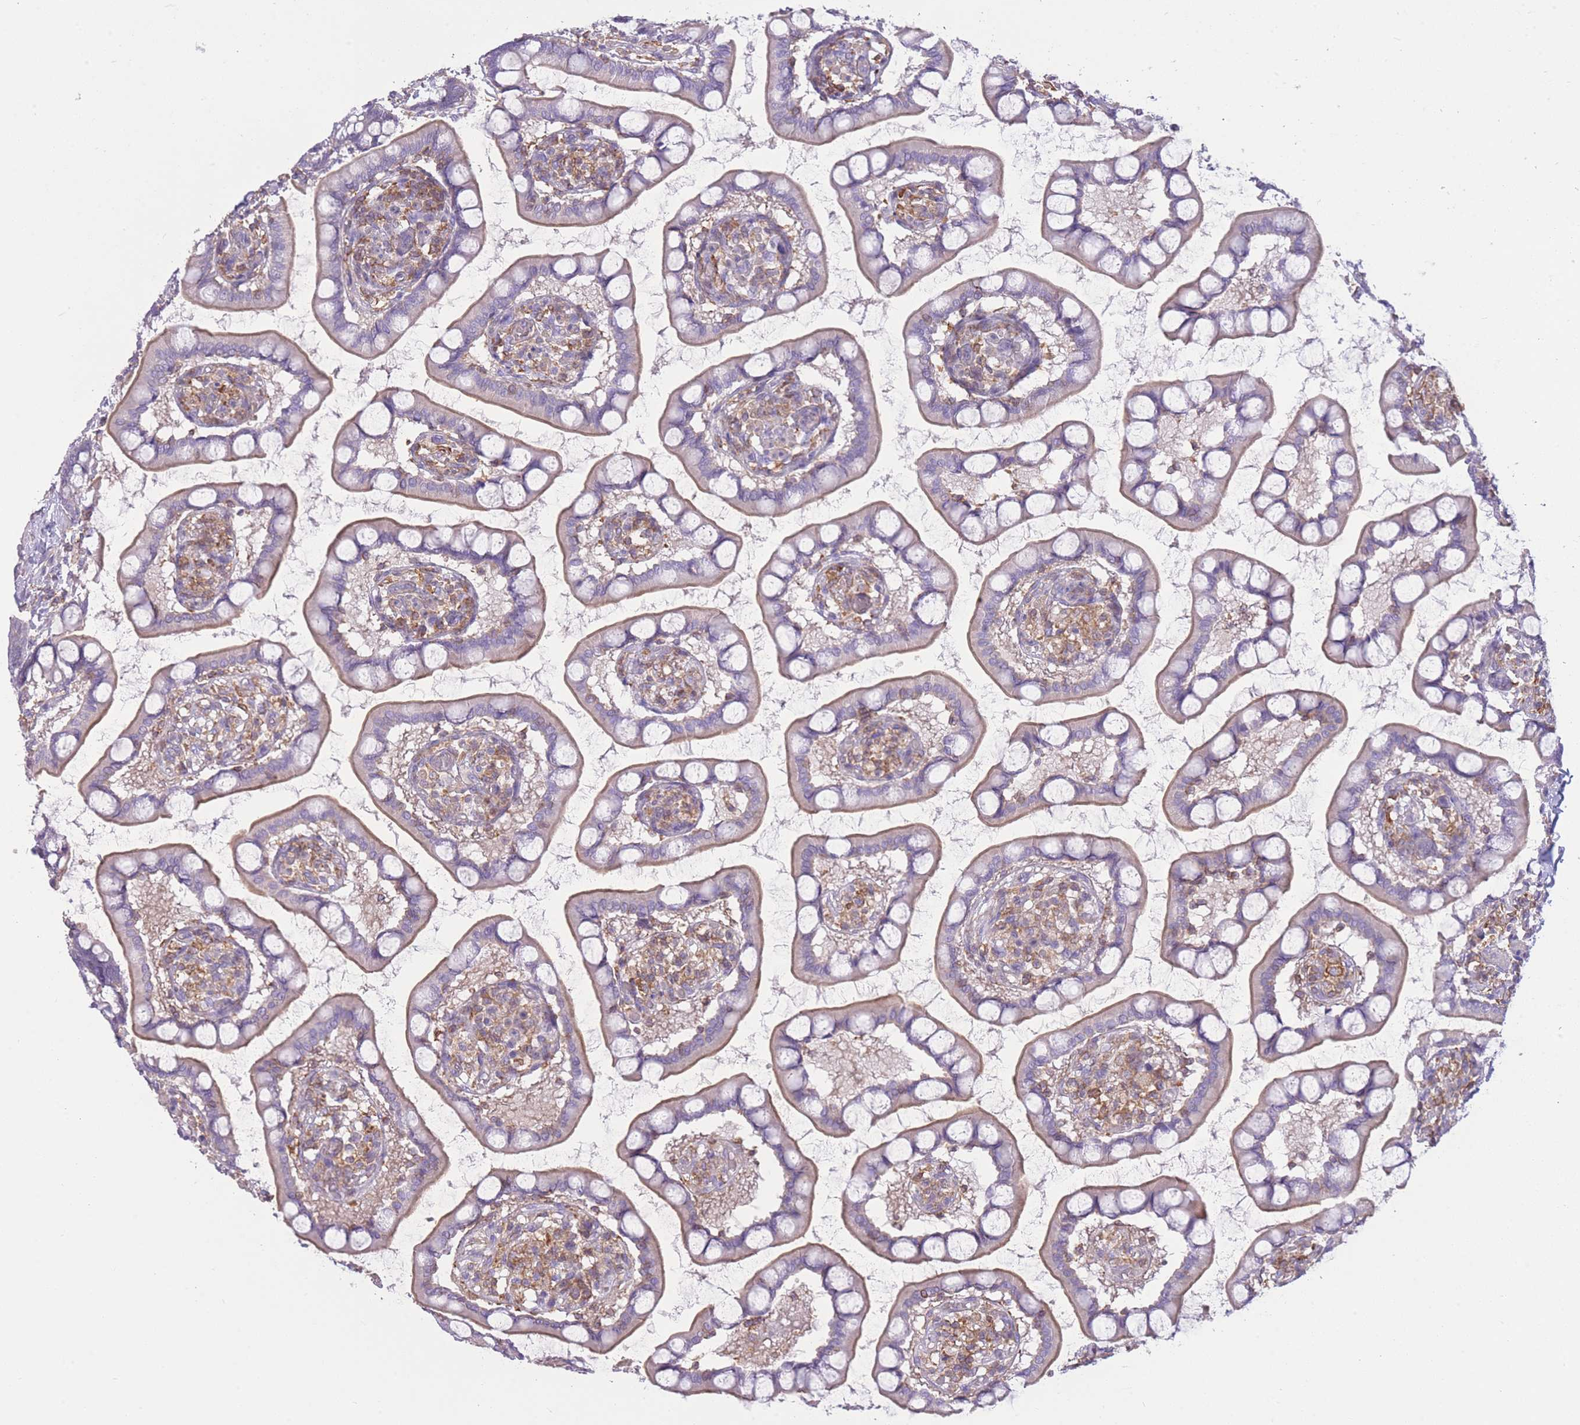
{"staining": {"intensity": "moderate", "quantity": "<25%", "location": "cytoplasmic/membranous"}, "tissue": "small intestine", "cell_type": "Glandular cells", "image_type": "normal", "snomed": [{"axis": "morphology", "description": "Normal tissue, NOS"}, {"axis": "topography", "description": "Small intestine"}], "caption": "Small intestine stained with DAB (3,3'-diaminobenzidine) immunohistochemistry (IHC) reveals low levels of moderate cytoplasmic/membranous positivity in approximately <25% of glandular cells. The protein of interest is stained brown, and the nuclei are stained in blue (DAB (3,3'-diaminobenzidine) IHC with brightfield microscopy, high magnification).", "gene": "PDHA1", "patient": {"sex": "male", "age": 52}}